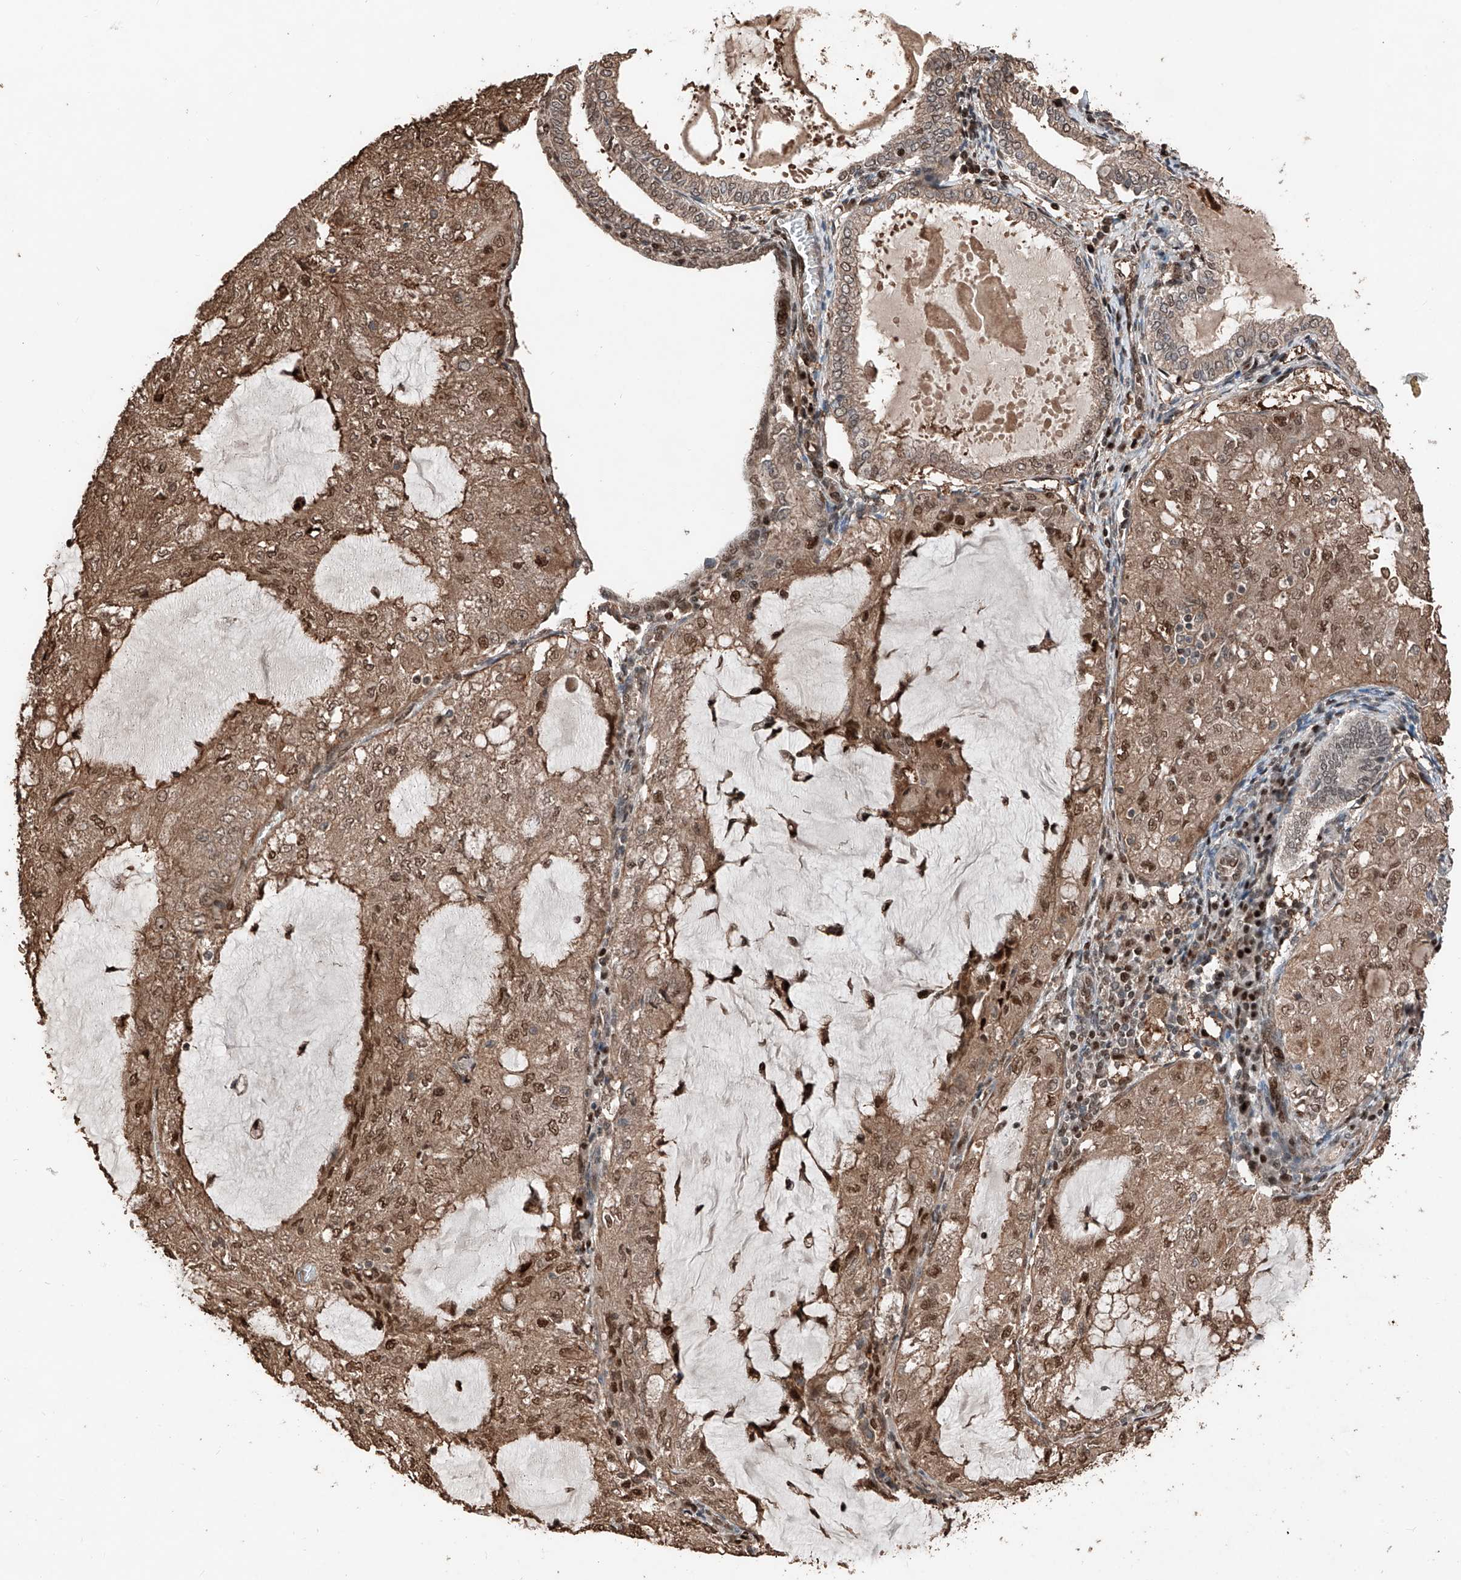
{"staining": {"intensity": "moderate", "quantity": ">75%", "location": "cytoplasmic/membranous,nuclear"}, "tissue": "endometrial cancer", "cell_type": "Tumor cells", "image_type": "cancer", "snomed": [{"axis": "morphology", "description": "Adenocarcinoma, NOS"}, {"axis": "topography", "description": "Endometrium"}], "caption": "Endometrial cancer tissue reveals moderate cytoplasmic/membranous and nuclear expression in about >75% of tumor cells Ihc stains the protein of interest in brown and the nuclei are stained blue.", "gene": "RMND1", "patient": {"sex": "female", "age": 81}}